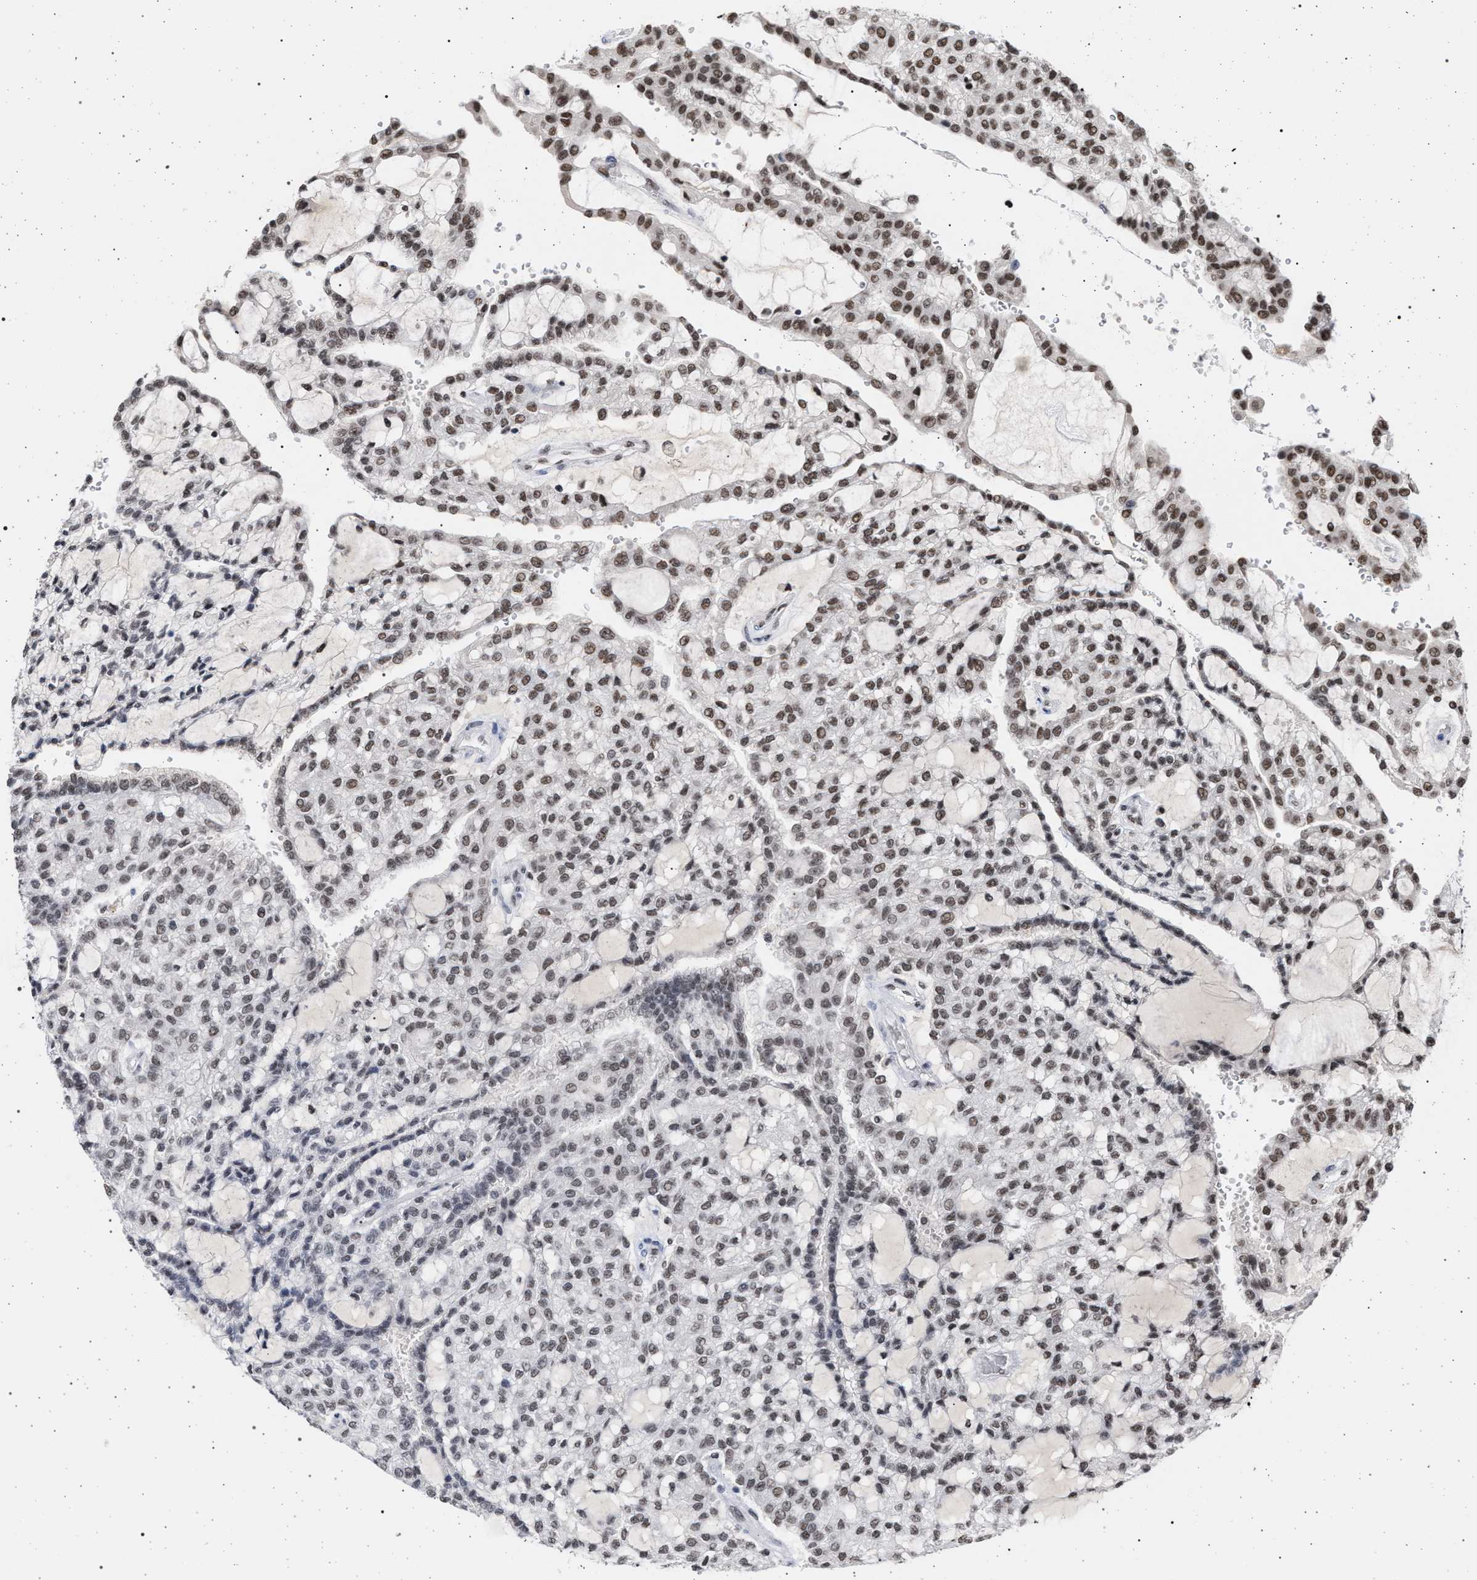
{"staining": {"intensity": "moderate", "quantity": ">75%", "location": "nuclear"}, "tissue": "renal cancer", "cell_type": "Tumor cells", "image_type": "cancer", "snomed": [{"axis": "morphology", "description": "Adenocarcinoma, NOS"}, {"axis": "topography", "description": "Kidney"}], "caption": "There is medium levels of moderate nuclear positivity in tumor cells of renal cancer, as demonstrated by immunohistochemical staining (brown color).", "gene": "PHF12", "patient": {"sex": "male", "age": 63}}